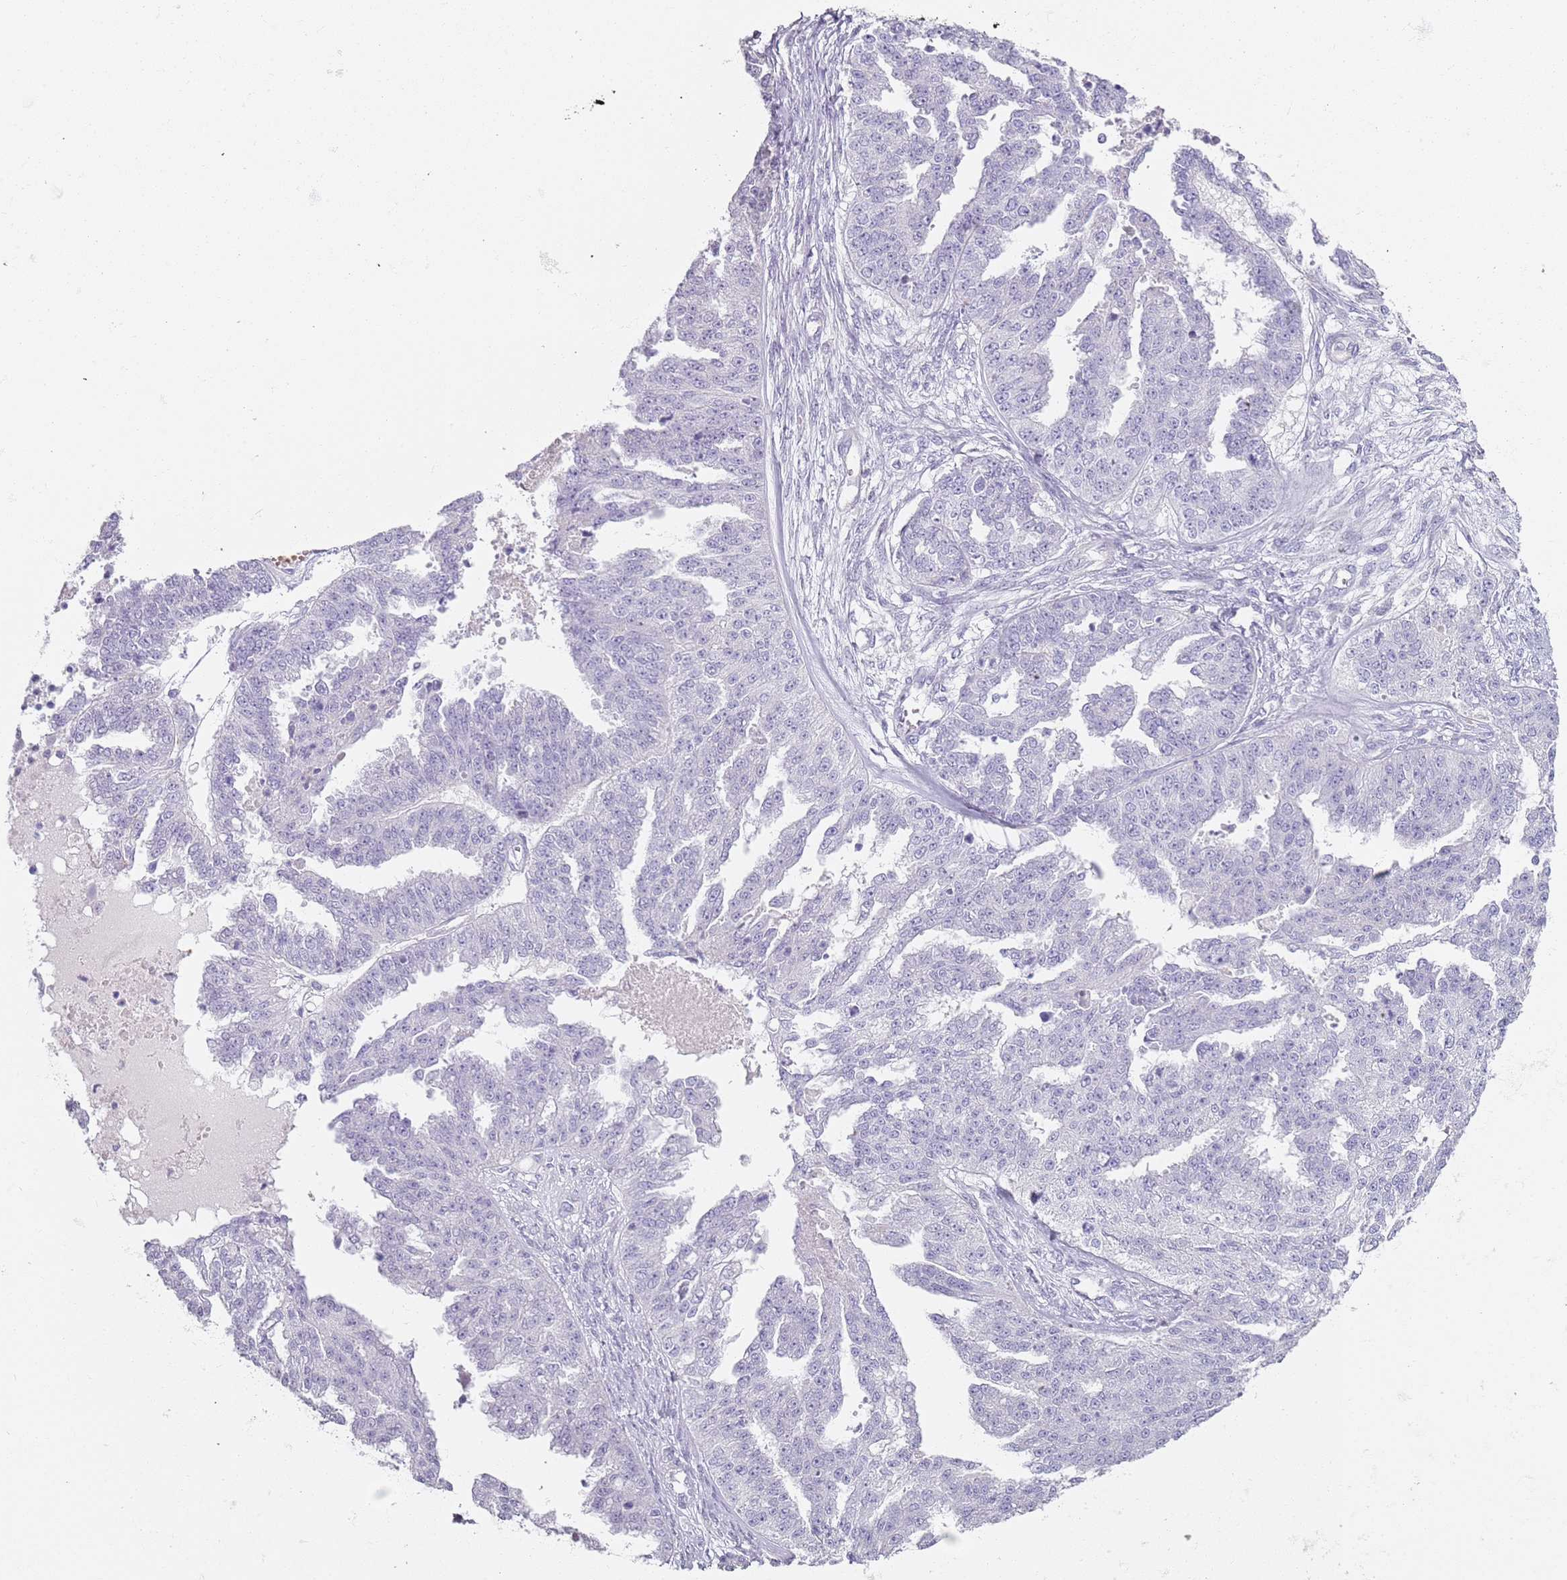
{"staining": {"intensity": "negative", "quantity": "none", "location": "none"}, "tissue": "ovarian cancer", "cell_type": "Tumor cells", "image_type": "cancer", "snomed": [{"axis": "morphology", "description": "Cystadenocarcinoma, serous, NOS"}, {"axis": "topography", "description": "Ovary"}], "caption": "This micrograph is of serous cystadenocarcinoma (ovarian) stained with immunohistochemistry (IHC) to label a protein in brown with the nuclei are counter-stained blue. There is no expression in tumor cells.", "gene": "CD40LG", "patient": {"sex": "female", "age": 58}}